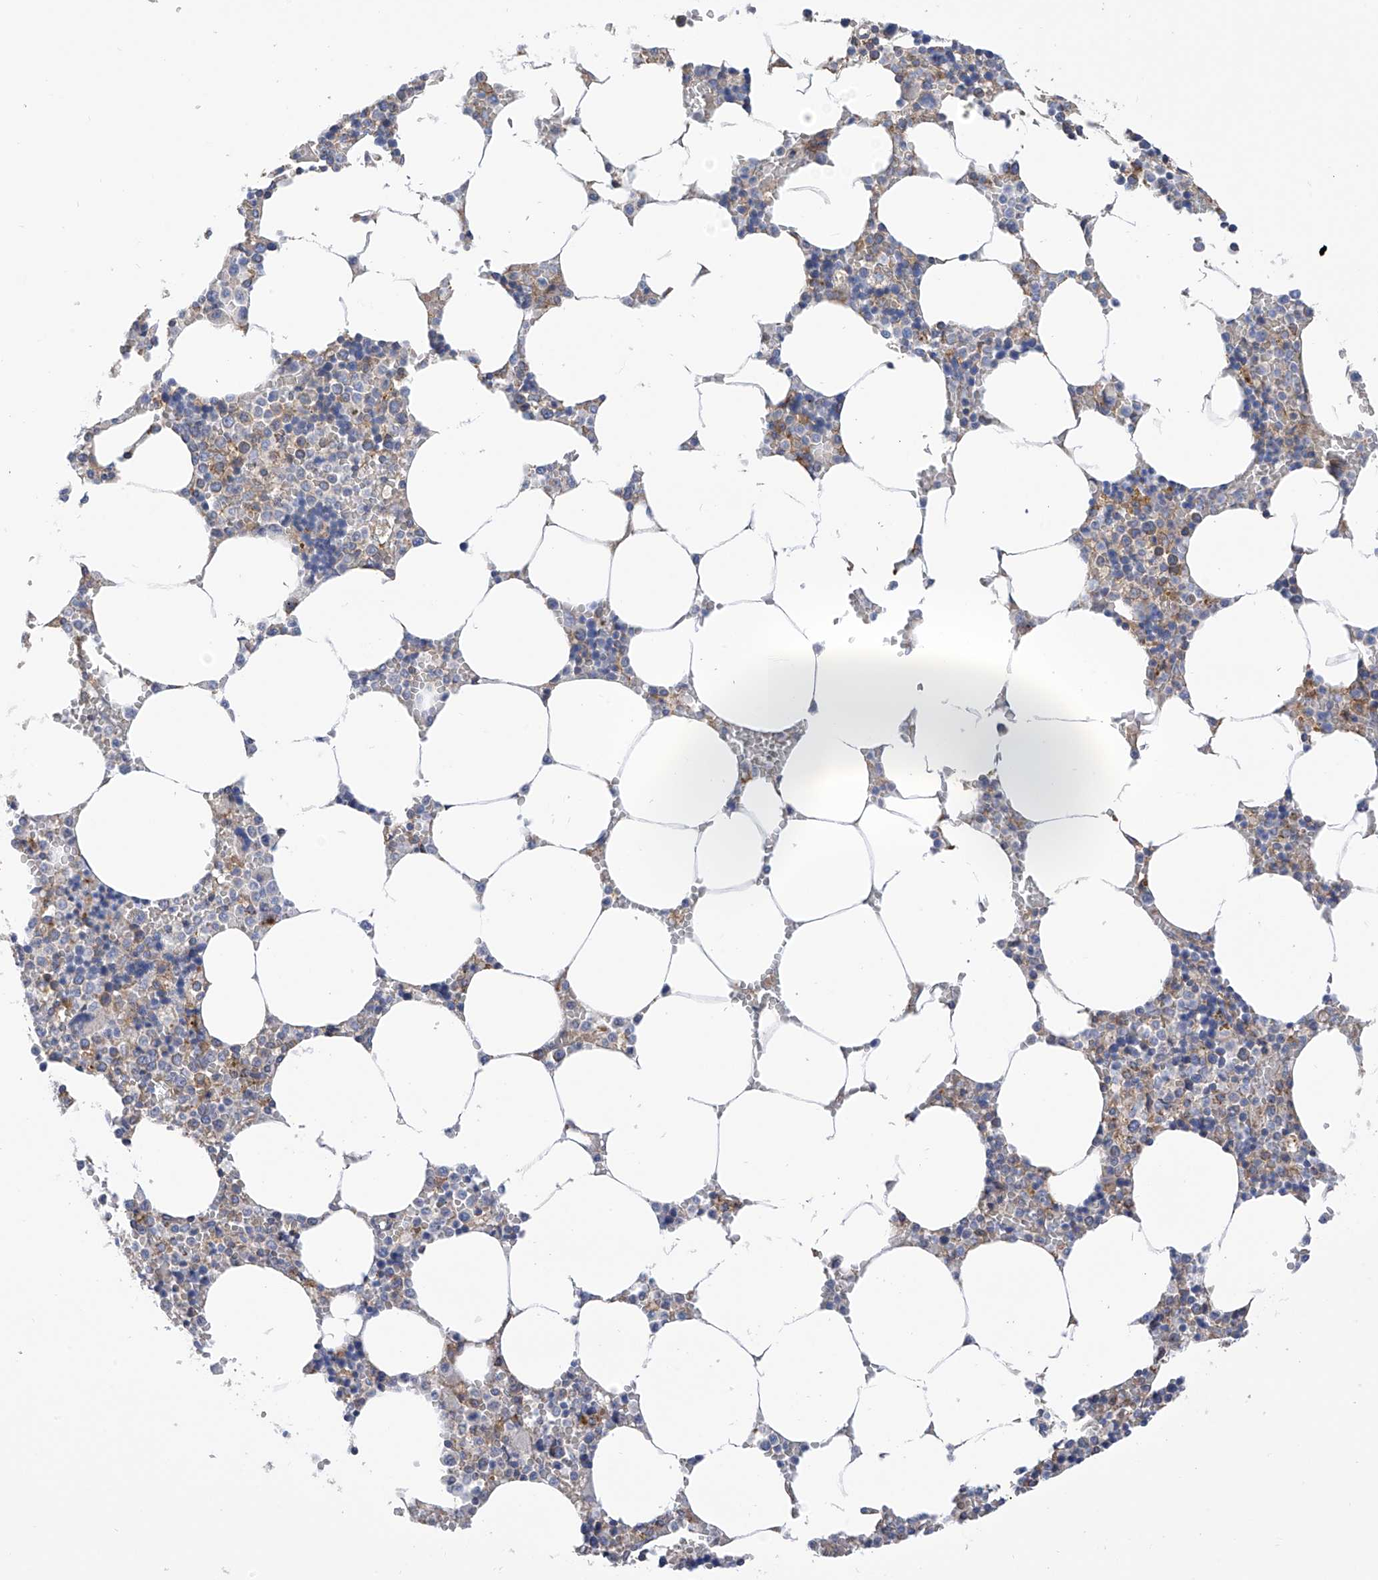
{"staining": {"intensity": "moderate", "quantity": "<25%", "location": "cytoplasmic/membranous"}, "tissue": "bone marrow", "cell_type": "Hematopoietic cells", "image_type": "normal", "snomed": [{"axis": "morphology", "description": "Normal tissue, NOS"}, {"axis": "topography", "description": "Bone marrow"}], "caption": "Immunohistochemistry (IHC) image of normal bone marrow stained for a protein (brown), which demonstrates low levels of moderate cytoplasmic/membranous staining in about <25% of hematopoietic cells.", "gene": "P2RX7", "patient": {"sex": "male", "age": 70}}